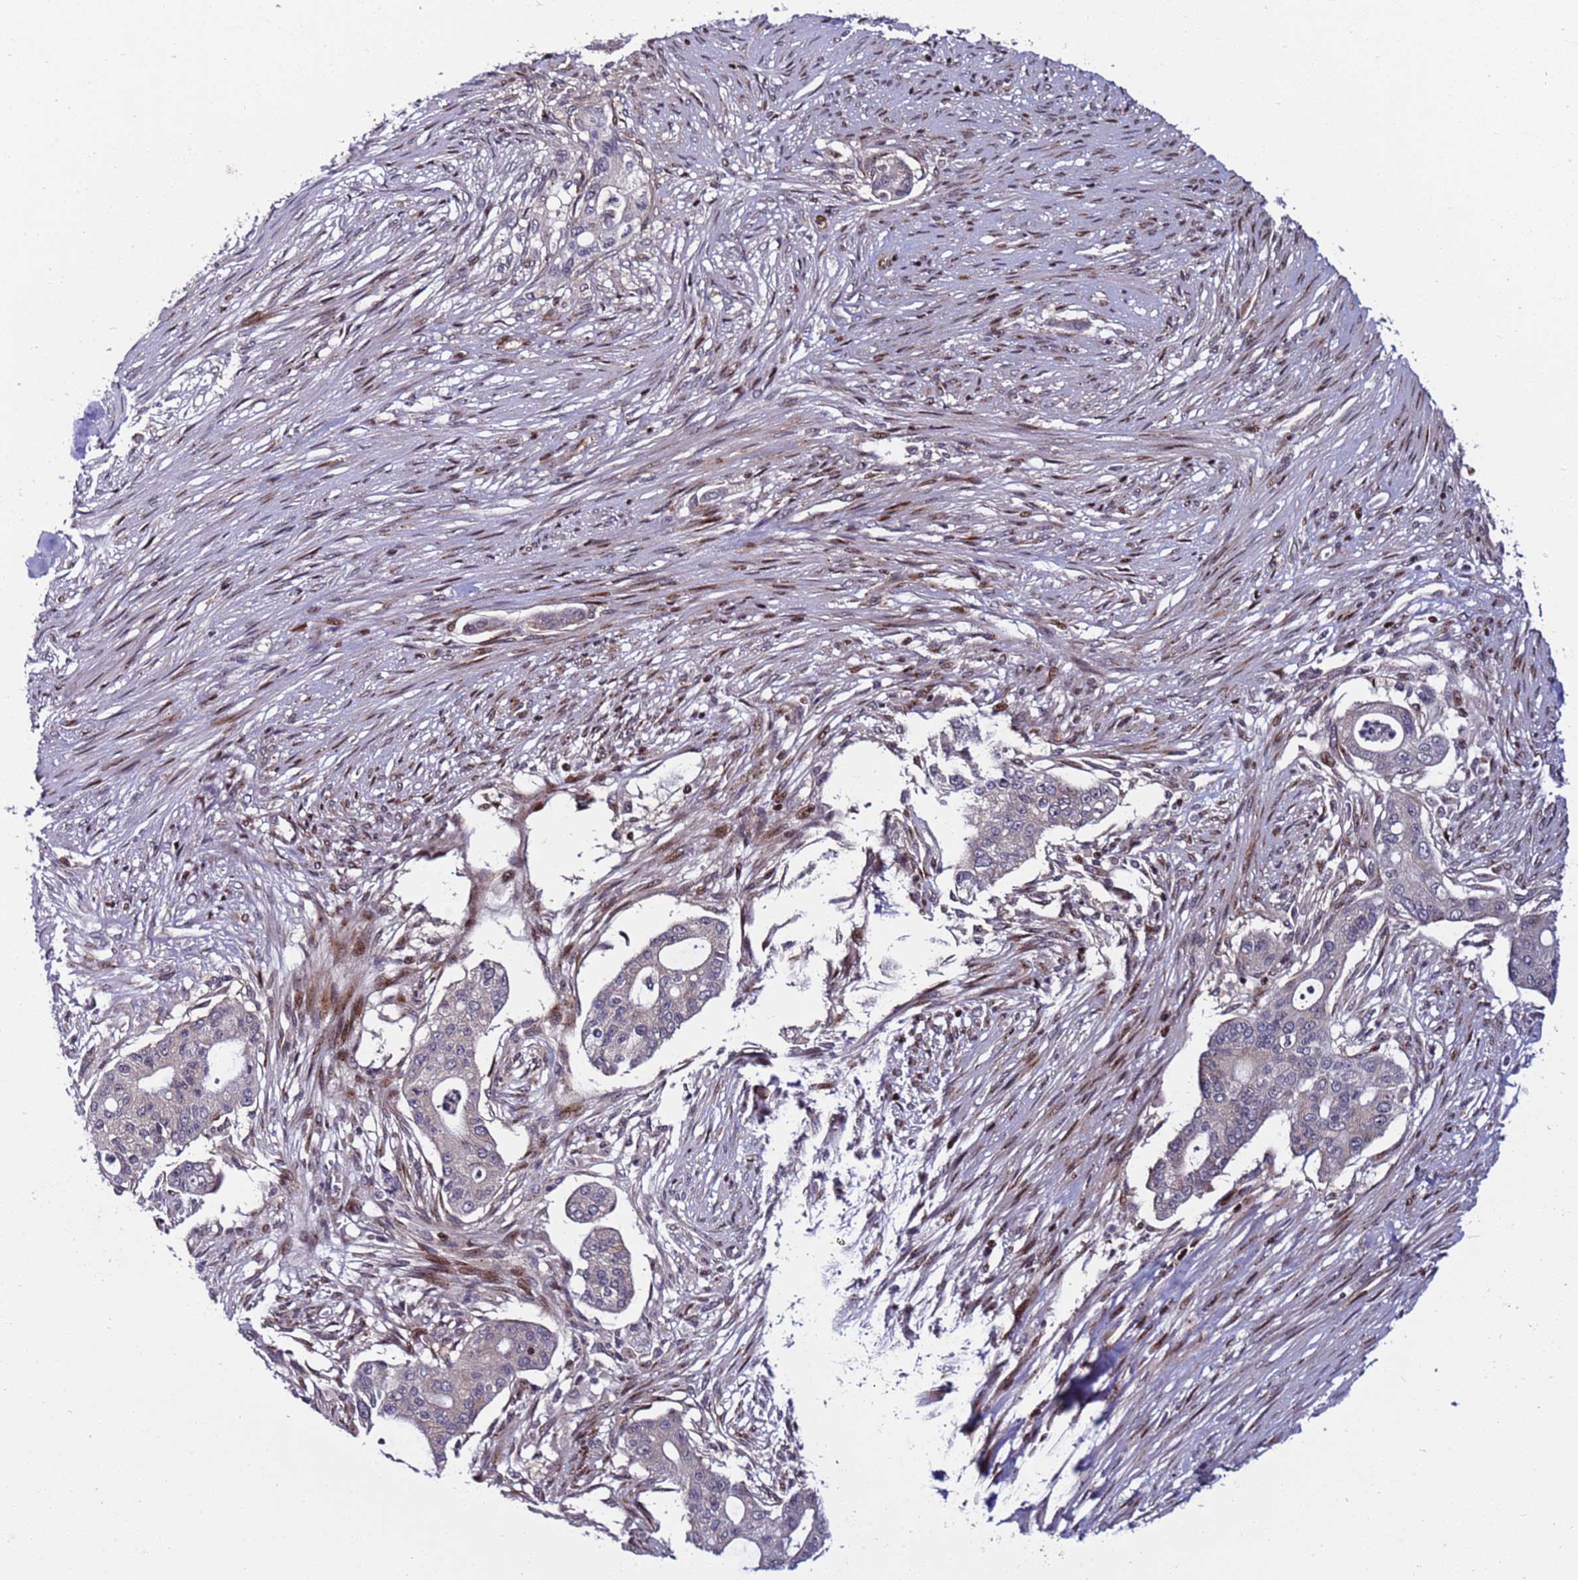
{"staining": {"intensity": "moderate", "quantity": "<25%", "location": "nuclear"}, "tissue": "pancreatic cancer", "cell_type": "Tumor cells", "image_type": "cancer", "snomed": [{"axis": "morphology", "description": "Adenocarcinoma, NOS"}, {"axis": "topography", "description": "Pancreas"}], "caption": "Immunohistochemical staining of human pancreatic cancer exhibits moderate nuclear protein positivity in approximately <25% of tumor cells.", "gene": "WBP11", "patient": {"sex": "male", "age": 46}}